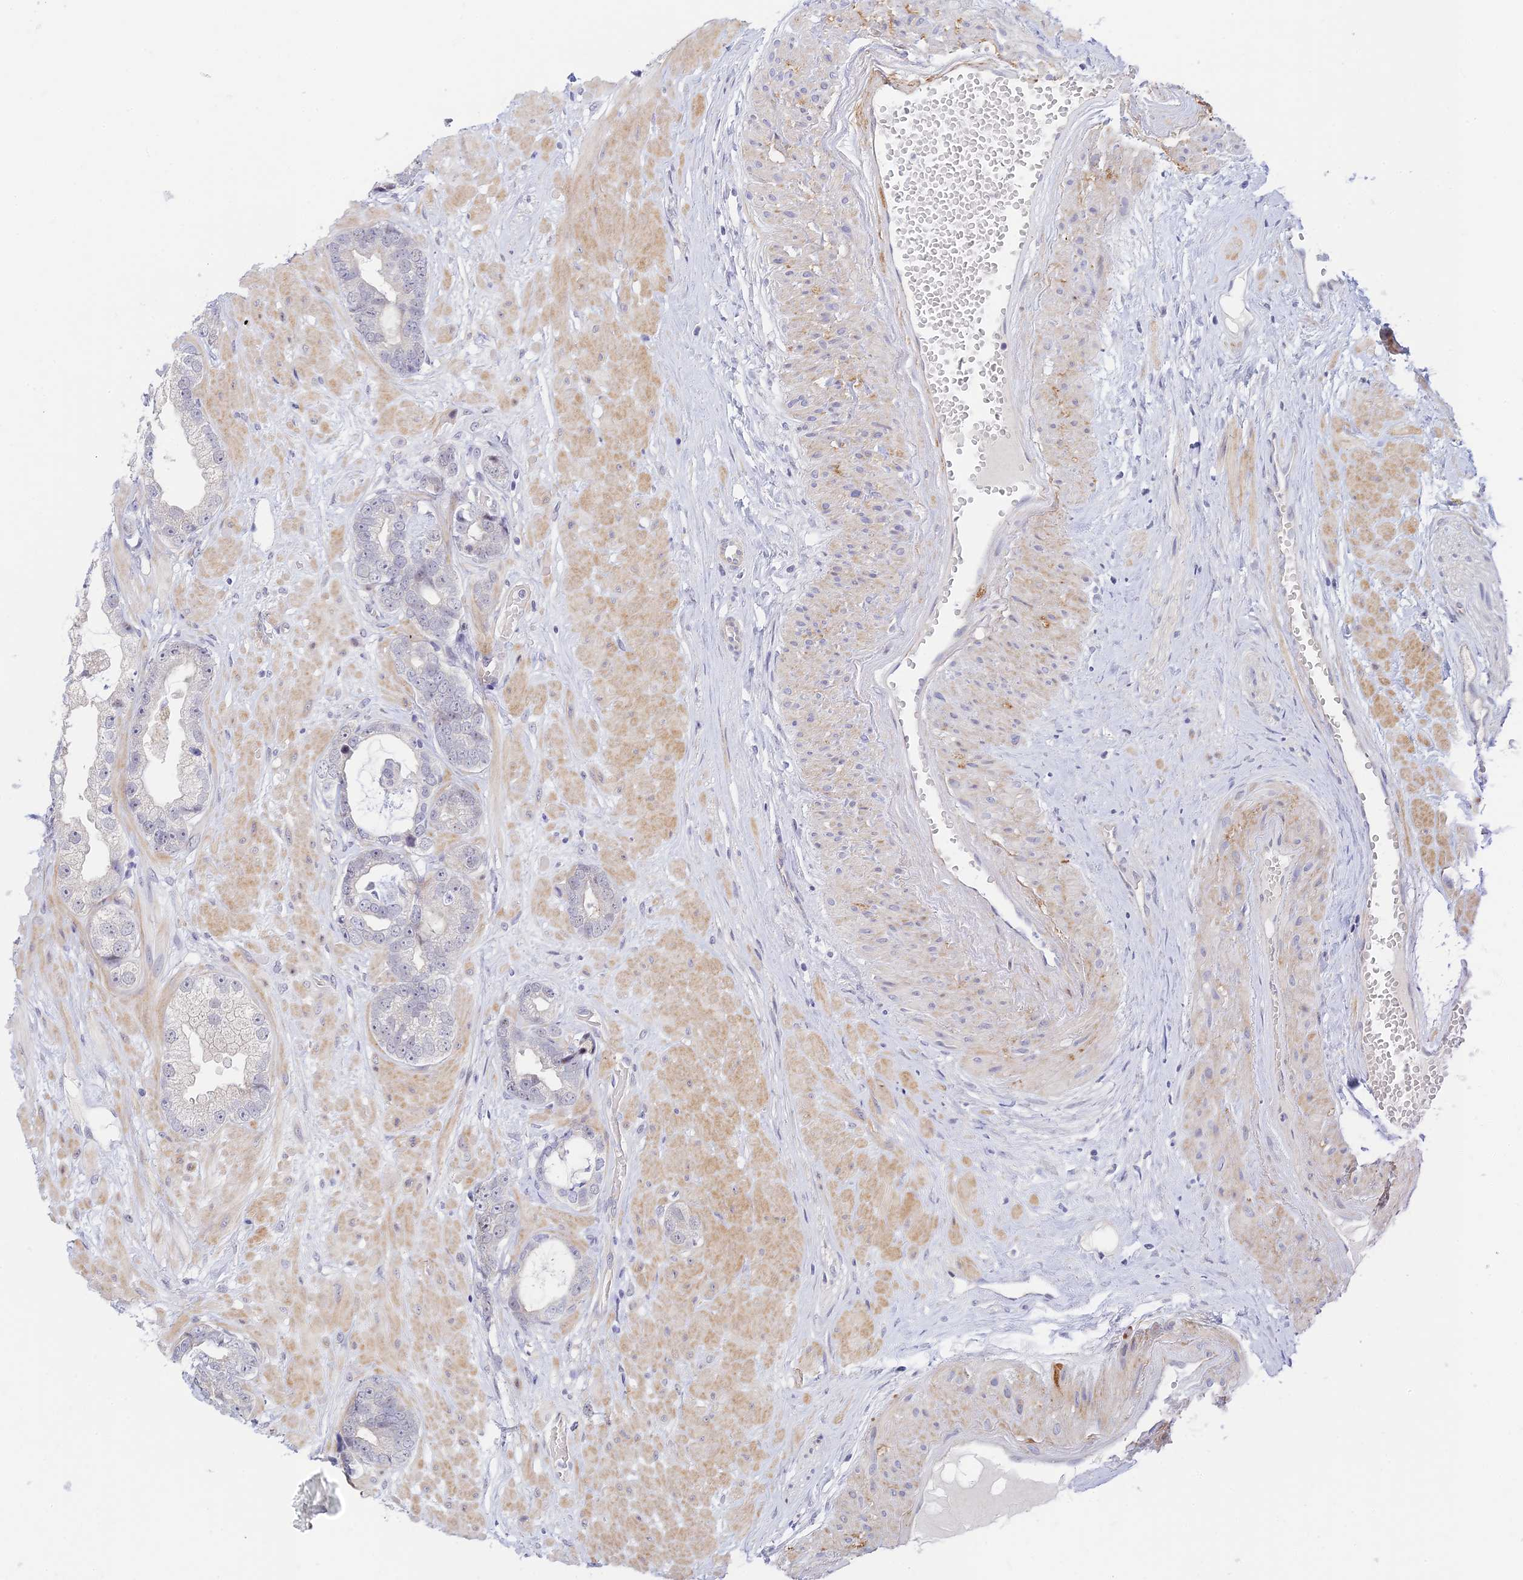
{"staining": {"intensity": "negative", "quantity": "none", "location": "none"}, "tissue": "prostate cancer", "cell_type": "Tumor cells", "image_type": "cancer", "snomed": [{"axis": "morphology", "description": "Adenocarcinoma, Low grade"}, {"axis": "topography", "description": "Prostate"}], "caption": "This is a image of immunohistochemistry (IHC) staining of prostate adenocarcinoma (low-grade), which shows no expression in tumor cells.", "gene": "CFAP92", "patient": {"sex": "male", "age": 64}}